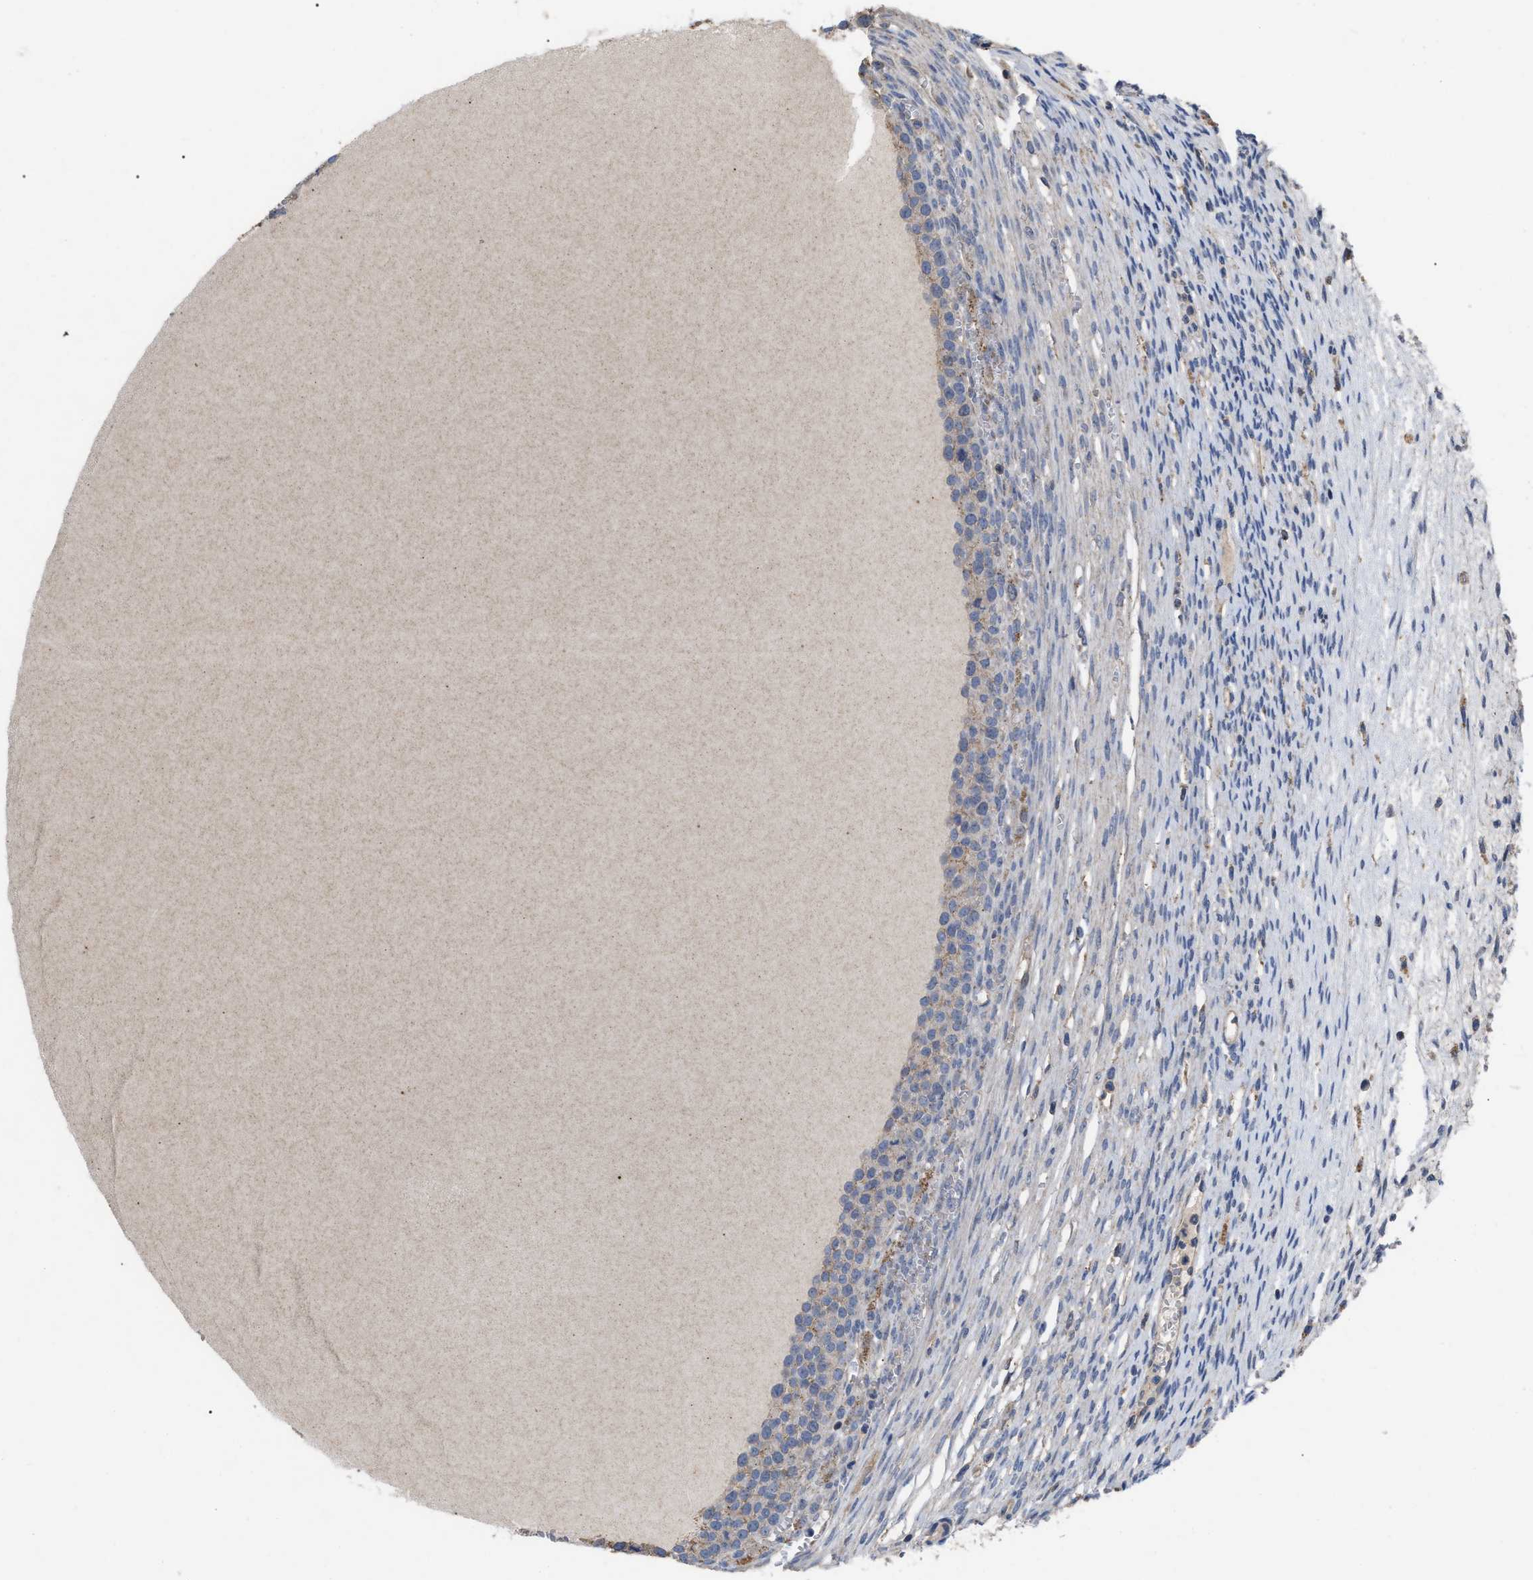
{"staining": {"intensity": "negative", "quantity": "none", "location": "none"}, "tissue": "ovary", "cell_type": "Ovarian stroma cells", "image_type": "normal", "snomed": [{"axis": "morphology", "description": "Normal tissue, NOS"}, {"axis": "topography", "description": "Ovary"}], "caption": "Immunohistochemistry of unremarkable ovary shows no expression in ovarian stroma cells. (DAB (3,3'-diaminobenzidine) immunohistochemistry visualized using brightfield microscopy, high magnification).", "gene": "FAM171A2", "patient": {"sex": "female", "age": 33}}